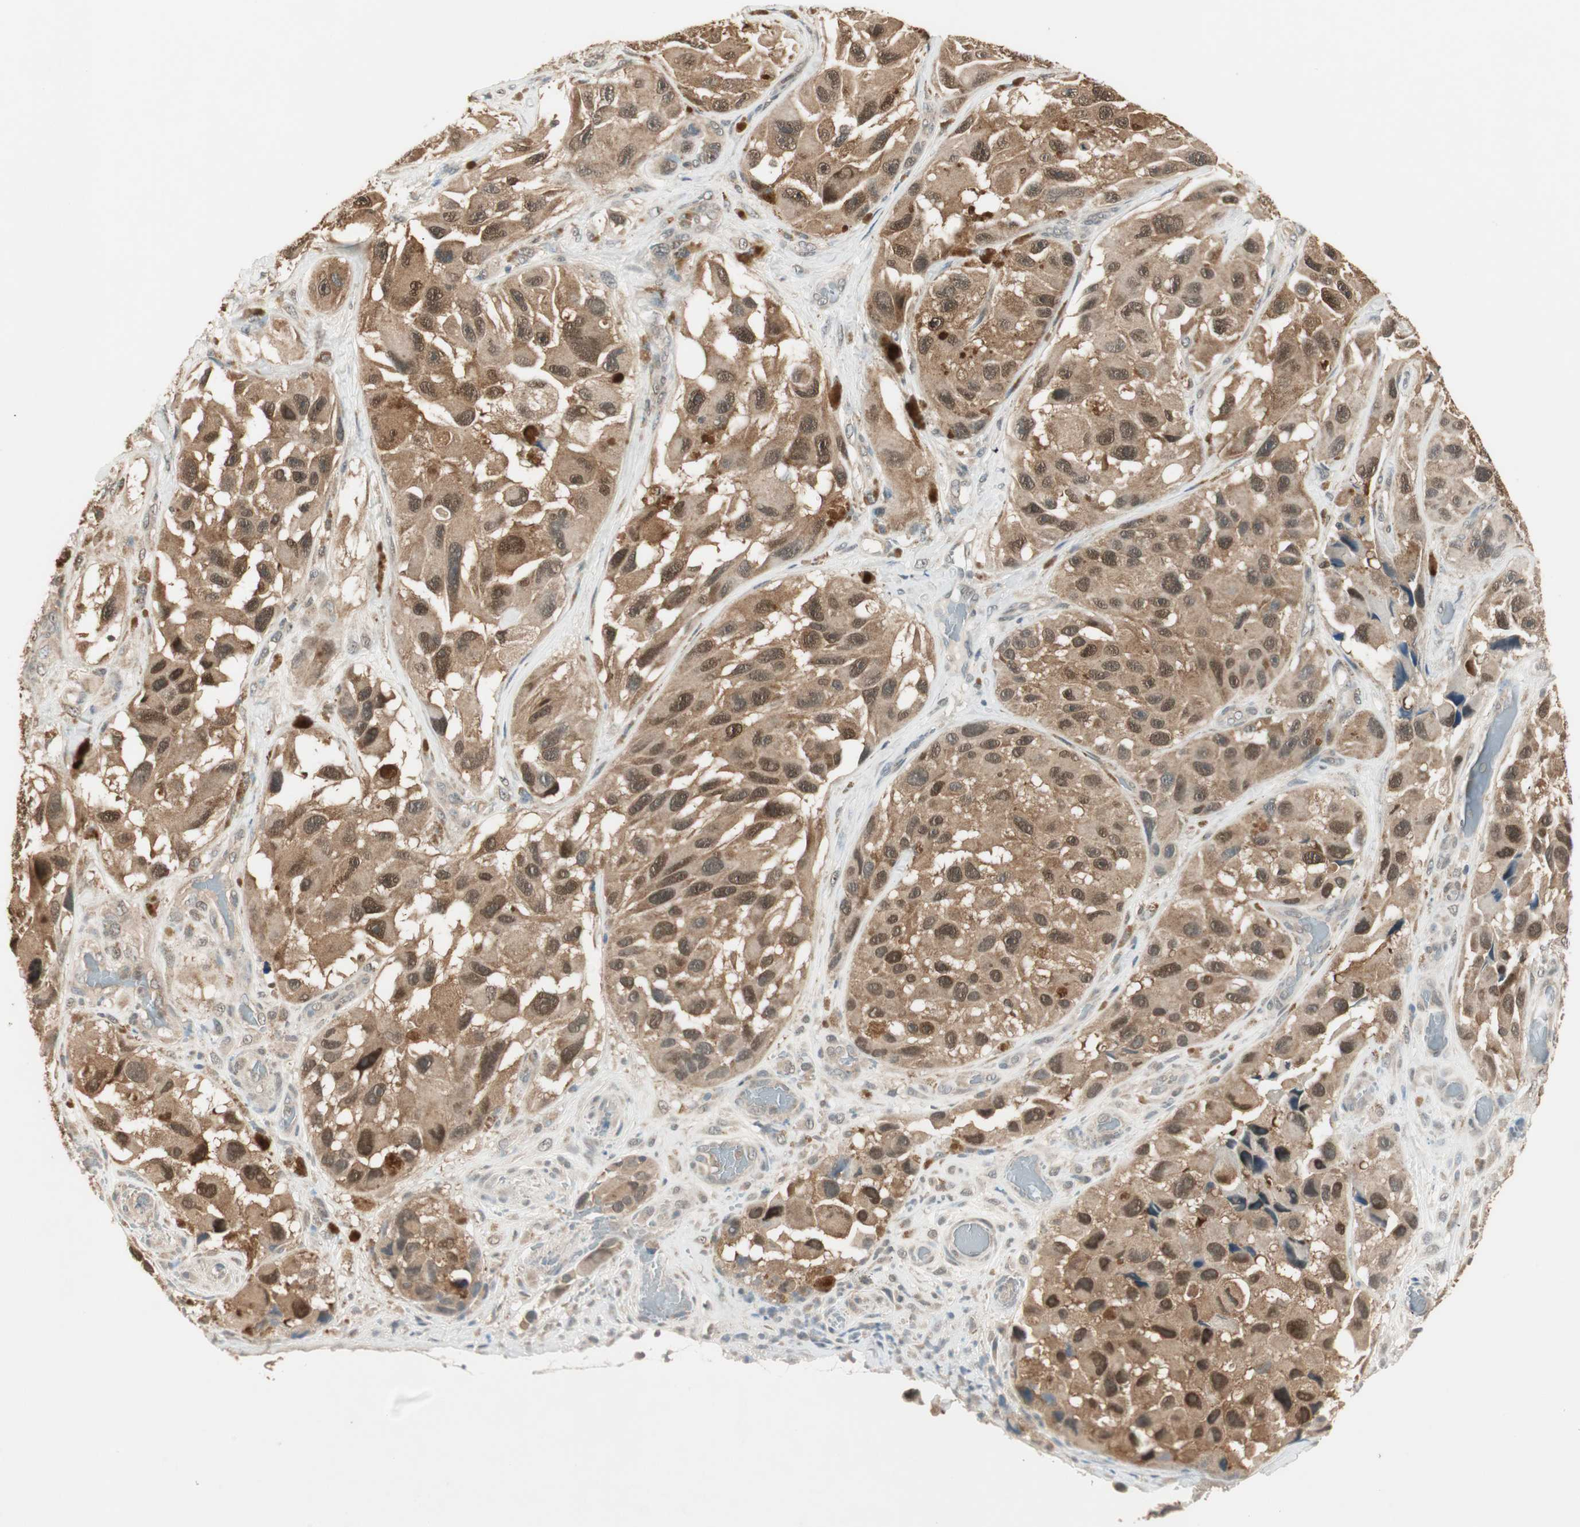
{"staining": {"intensity": "moderate", "quantity": ">75%", "location": "cytoplasmic/membranous,nuclear"}, "tissue": "melanoma", "cell_type": "Tumor cells", "image_type": "cancer", "snomed": [{"axis": "morphology", "description": "Malignant melanoma, NOS"}, {"axis": "topography", "description": "Skin"}], "caption": "Tumor cells exhibit medium levels of moderate cytoplasmic/membranous and nuclear positivity in about >75% of cells in melanoma.", "gene": "USP5", "patient": {"sex": "female", "age": 73}}